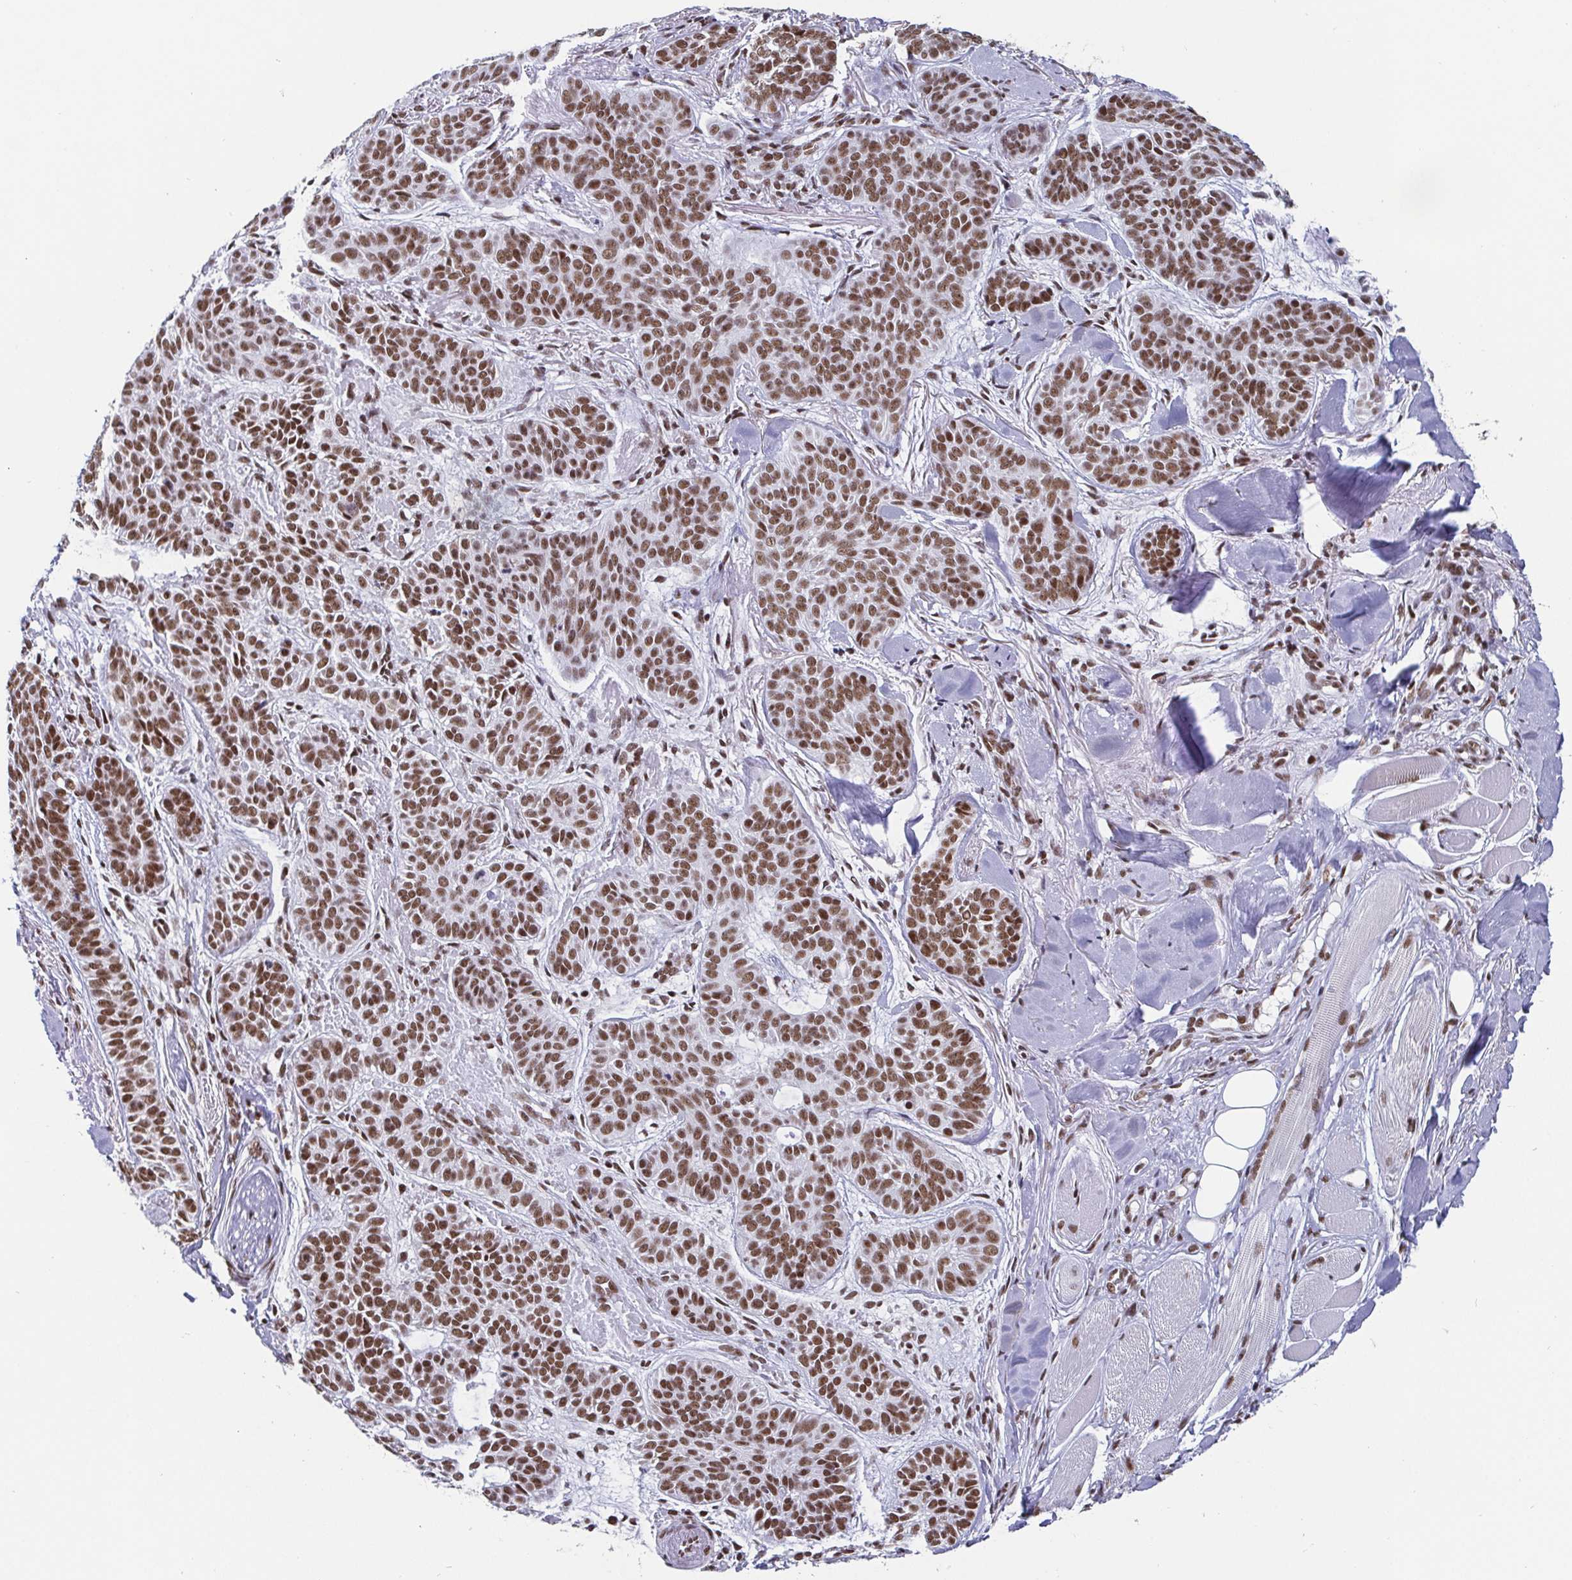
{"staining": {"intensity": "moderate", "quantity": ">75%", "location": "nuclear"}, "tissue": "skin cancer", "cell_type": "Tumor cells", "image_type": "cancer", "snomed": [{"axis": "morphology", "description": "Basal cell carcinoma"}, {"axis": "topography", "description": "Skin"}, {"axis": "topography", "description": "Skin of nose"}], "caption": "Protein staining of basal cell carcinoma (skin) tissue shows moderate nuclear staining in approximately >75% of tumor cells.", "gene": "CTCF", "patient": {"sex": "female", "age": 81}}